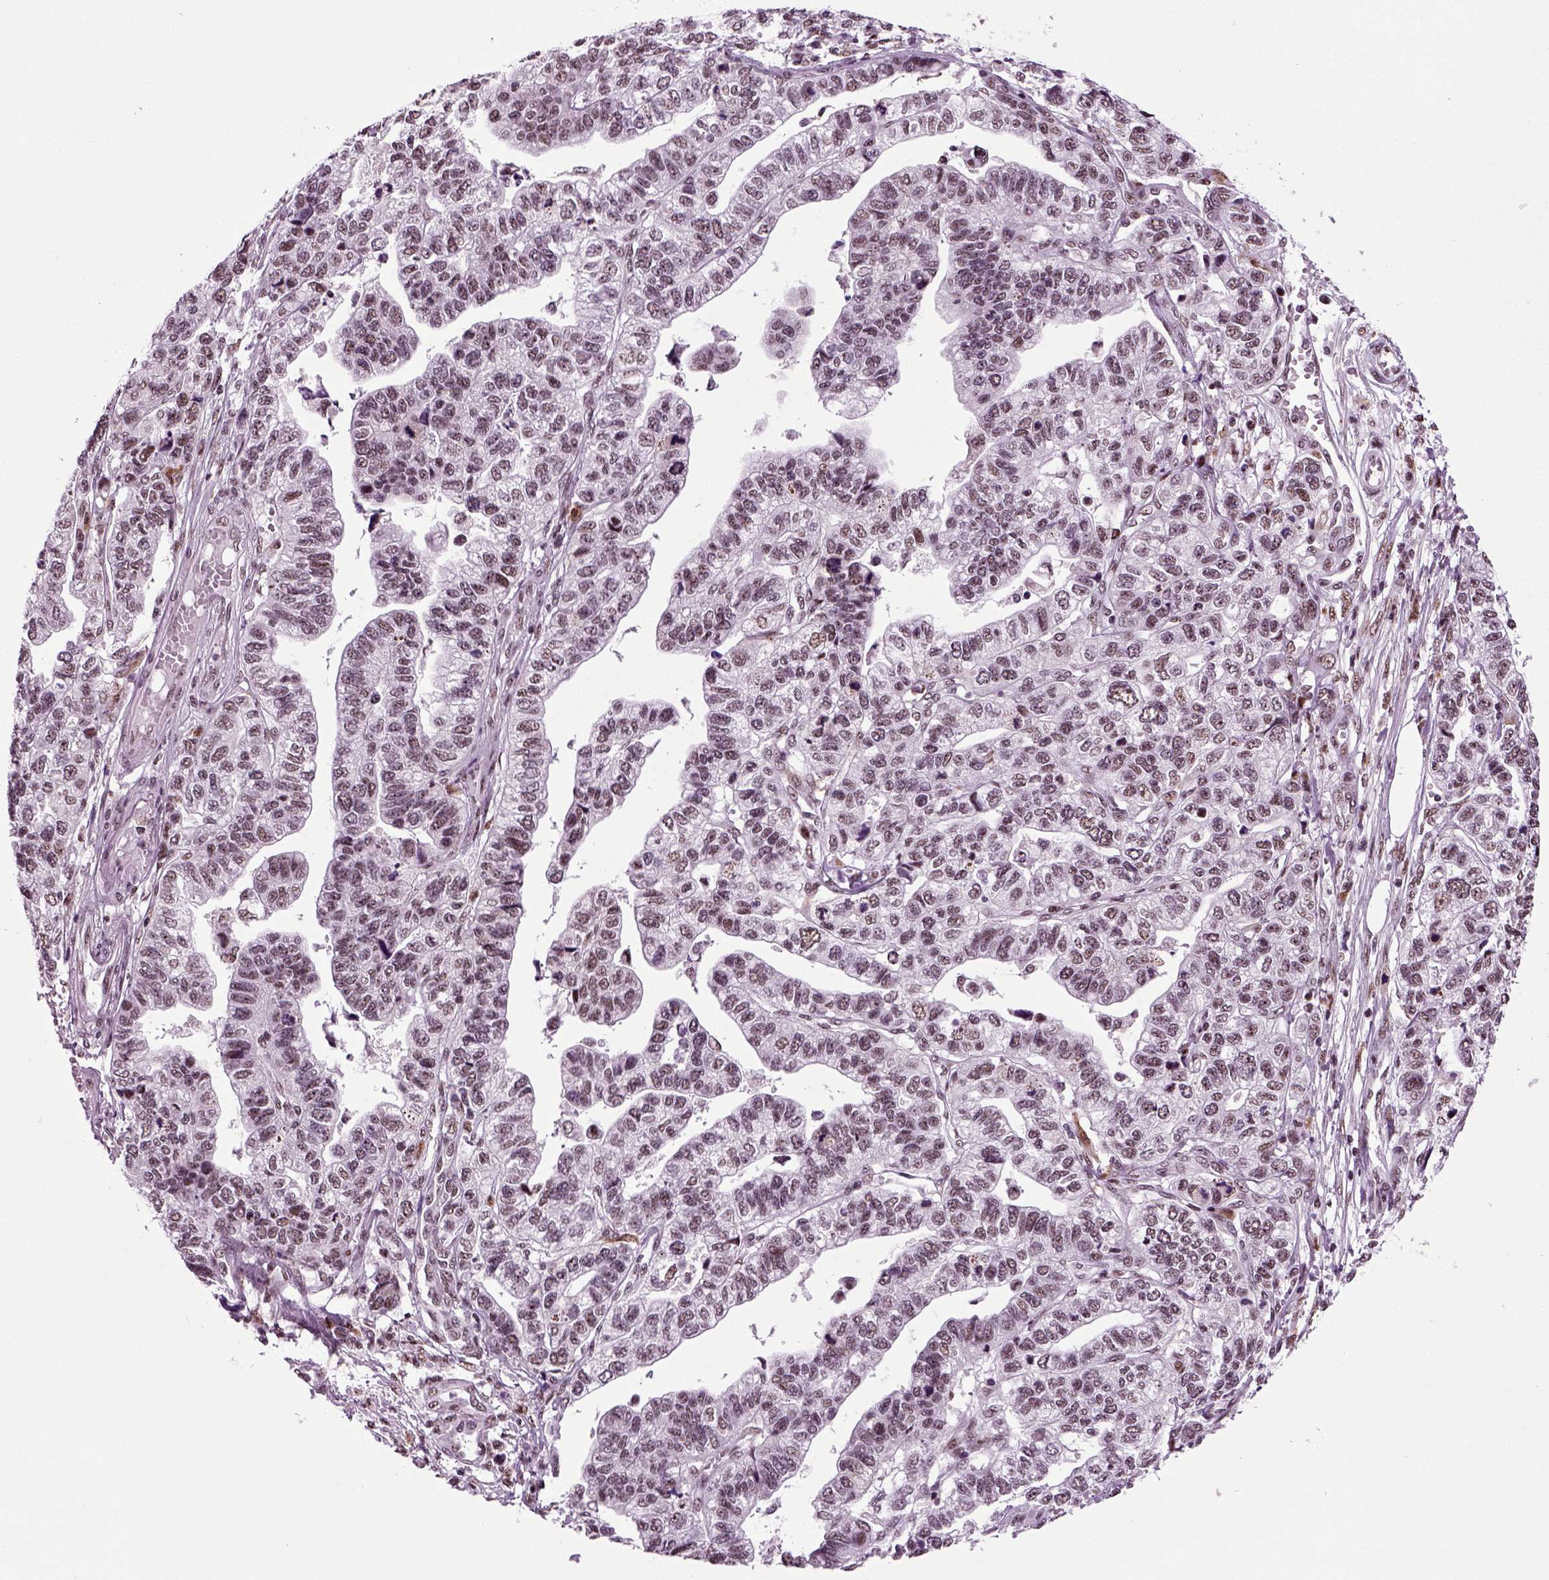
{"staining": {"intensity": "negative", "quantity": "none", "location": "none"}, "tissue": "stomach cancer", "cell_type": "Tumor cells", "image_type": "cancer", "snomed": [{"axis": "morphology", "description": "Adenocarcinoma, NOS"}, {"axis": "topography", "description": "Stomach, upper"}], "caption": "Human stomach cancer stained for a protein using immunohistochemistry (IHC) reveals no staining in tumor cells.", "gene": "RCOR3", "patient": {"sex": "female", "age": 67}}